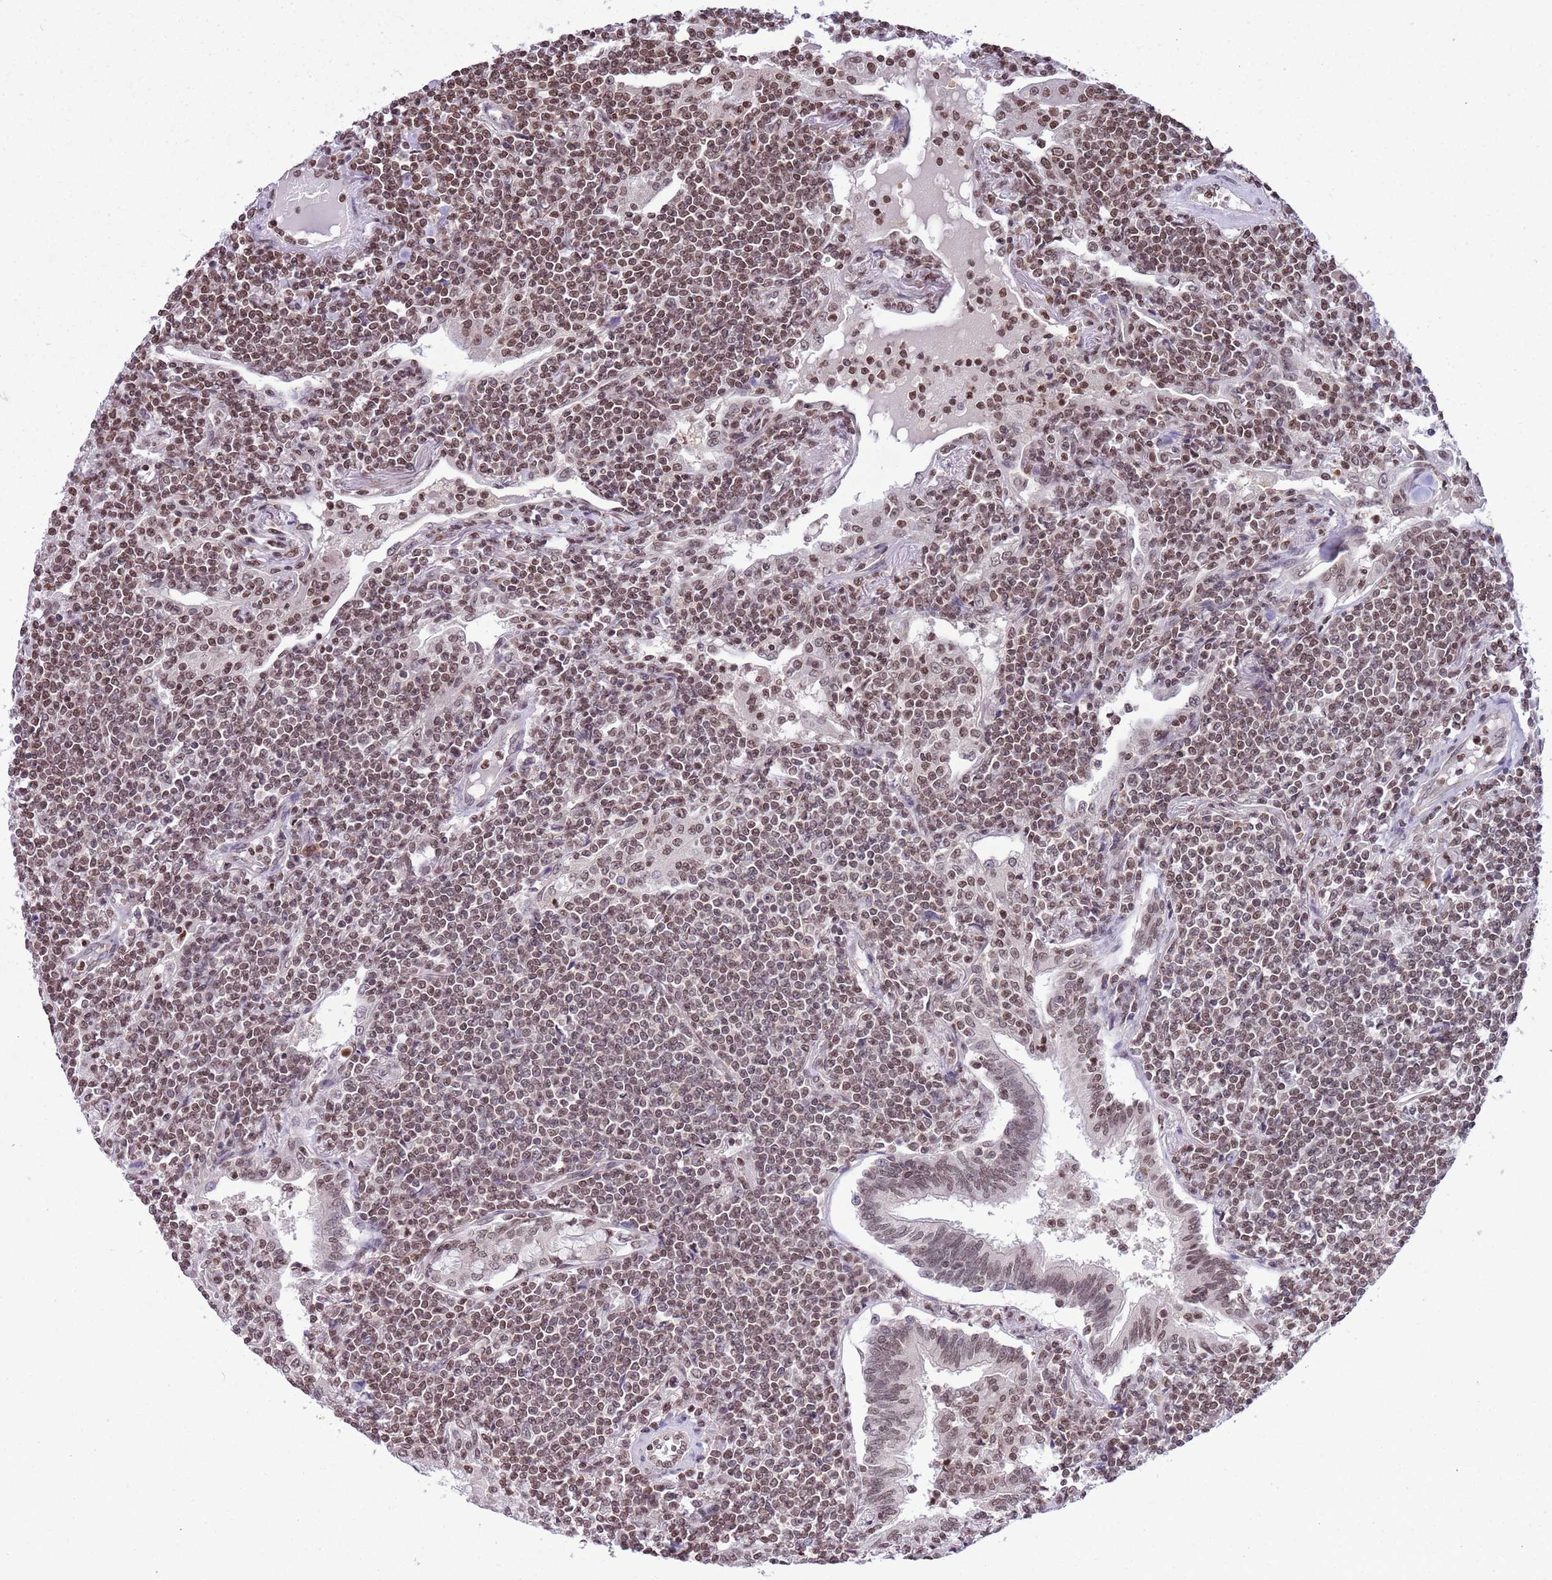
{"staining": {"intensity": "moderate", "quantity": ">75%", "location": "nuclear"}, "tissue": "lymphoma", "cell_type": "Tumor cells", "image_type": "cancer", "snomed": [{"axis": "morphology", "description": "Malignant lymphoma, non-Hodgkin's type, Low grade"}, {"axis": "topography", "description": "Lung"}], "caption": "Tumor cells show medium levels of moderate nuclear staining in approximately >75% of cells in lymphoma.", "gene": "NRIP1", "patient": {"sex": "female", "age": 71}}